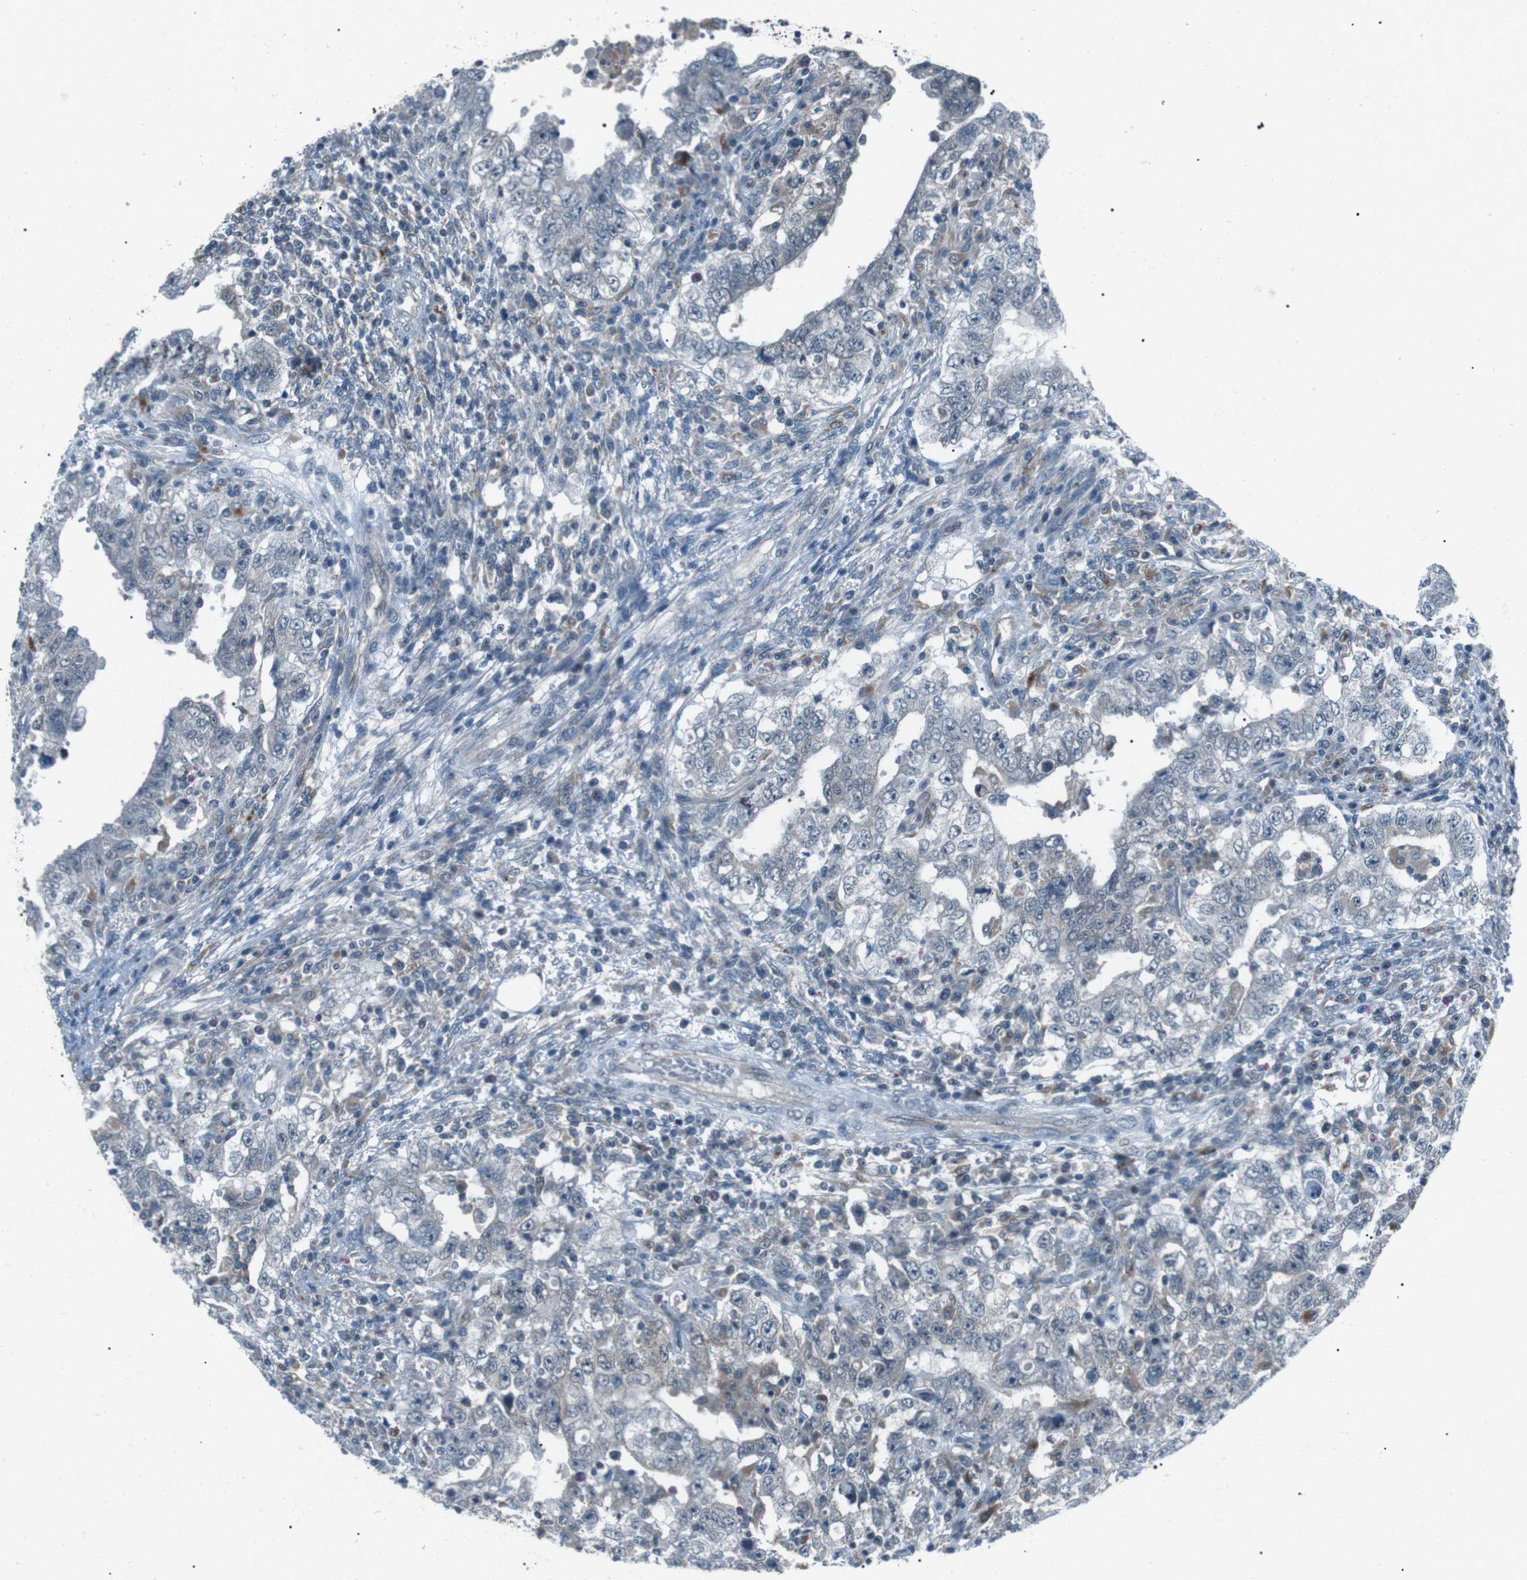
{"staining": {"intensity": "negative", "quantity": "none", "location": "none"}, "tissue": "testis cancer", "cell_type": "Tumor cells", "image_type": "cancer", "snomed": [{"axis": "morphology", "description": "Carcinoma, Embryonal, NOS"}, {"axis": "topography", "description": "Testis"}], "caption": "Embryonal carcinoma (testis) stained for a protein using immunohistochemistry displays no staining tumor cells.", "gene": "LRIG2", "patient": {"sex": "male", "age": 26}}